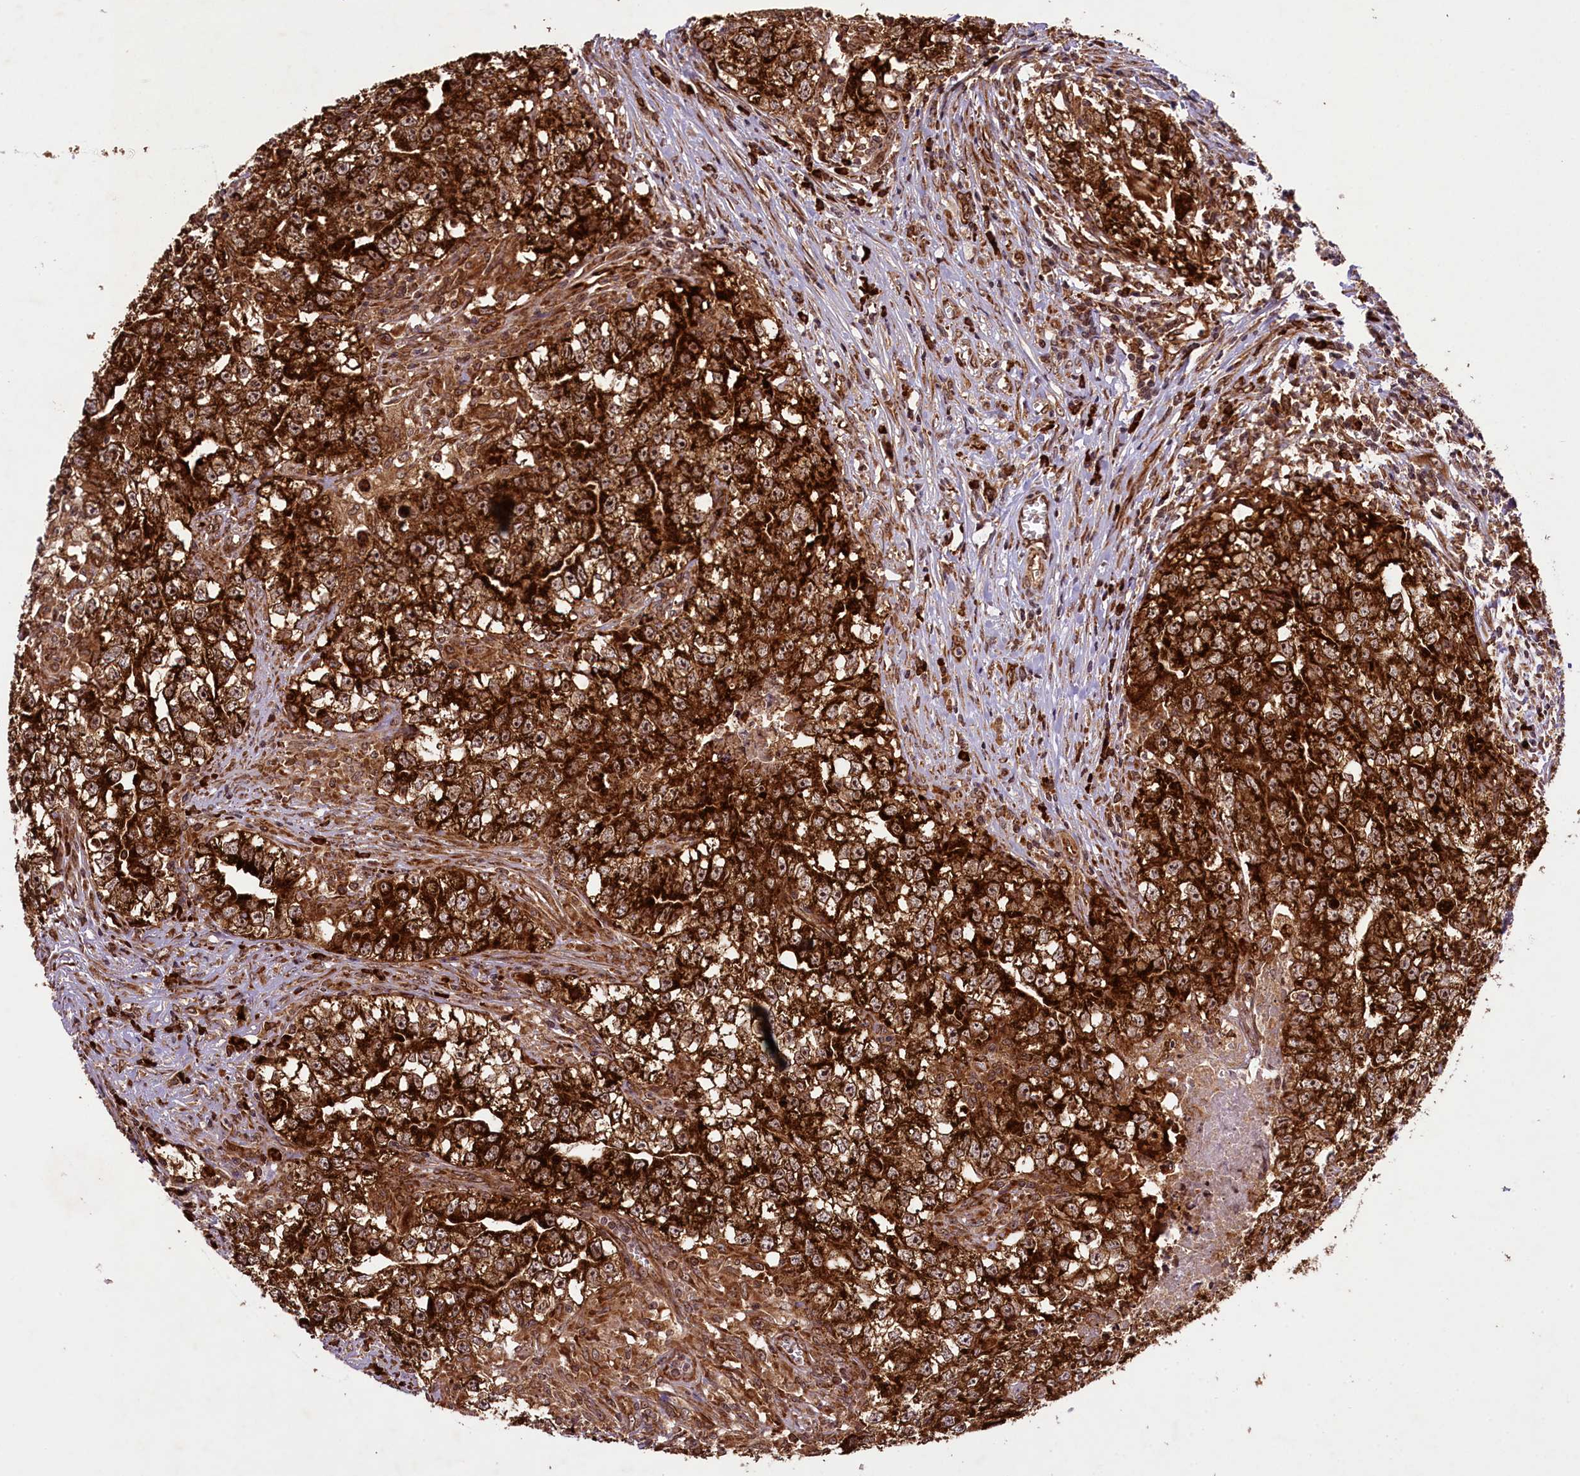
{"staining": {"intensity": "strong", "quantity": ">75%", "location": "cytoplasmic/membranous,nuclear"}, "tissue": "testis cancer", "cell_type": "Tumor cells", "image_type": "cancer", "snomed": [{"axis": "morphology", "description": "Seminoma, NOS"}, {"axis": "morphology", "description": "Carcinoma, Embryonal, NOS"}, {"axis": "topography", "description": "Testis"}], "caption": "Immunohistochemical staining of seminoma (testis) shows high levels of strong cytoplasmic/membranous and nuclear protein staining in about >75% of tumor cells. Nuclei are stained in blue.", "gene": "LARP4", "patient": {"sex": "male", "age": 43}}